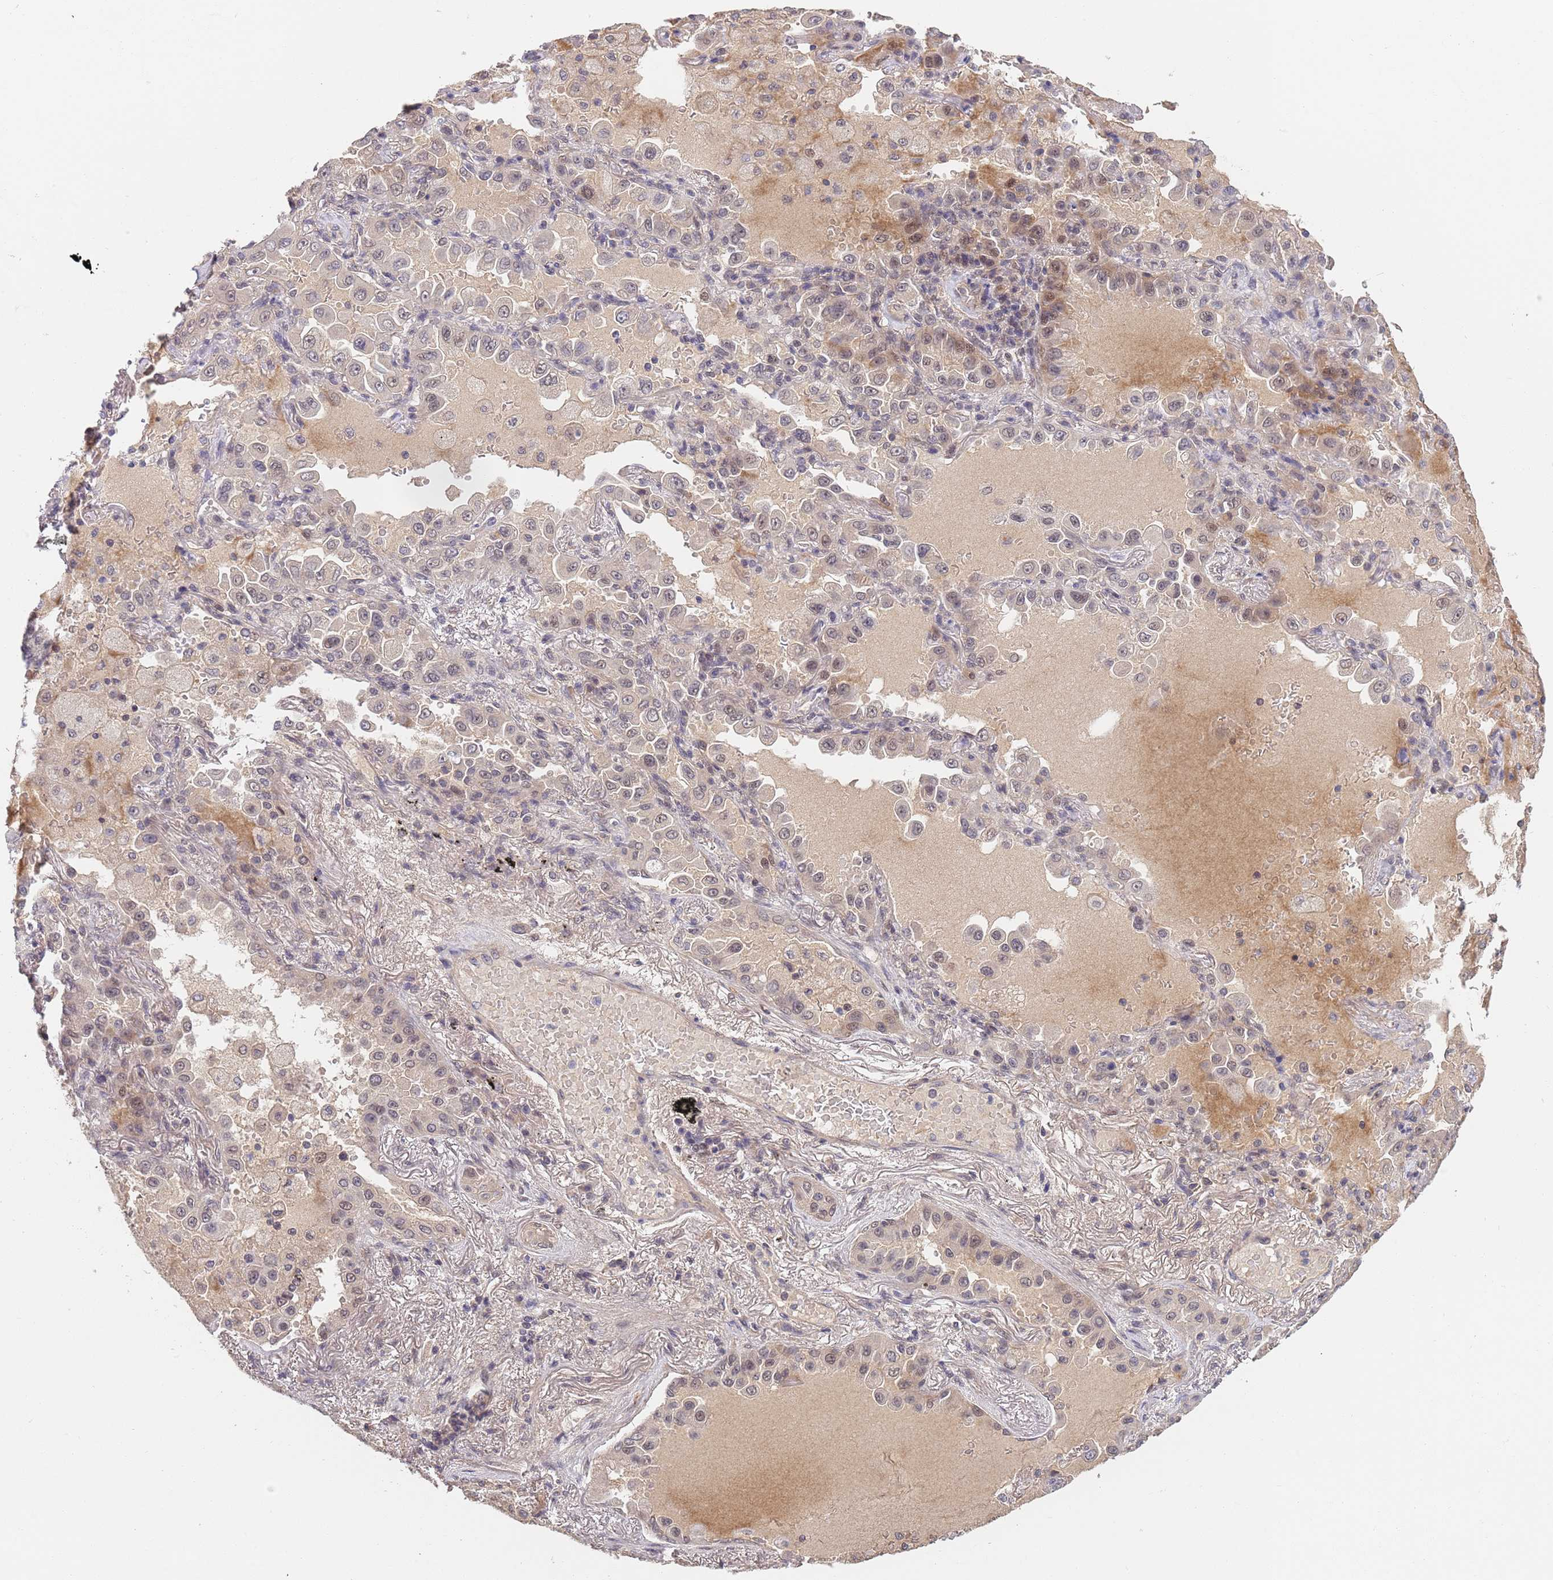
{"staining": {"intensity": "negative", "quantity": "none", "location": "none"}, "tissue": "lung cancer", "cell_type": "Tumor cells", "image_type": "cancer", "snomed": [{"axis": "morphology", "description": "Squamous cell carcinoma, NOS"}, {"axis": "topography", "description": "Lung"}], "caption": "Immunohistochemistry histopathology image of human lung cancer stained for a protein (brown), which exhibits no expression in tumor cells.", "gene": "B4GALT4", "patient": {"sex": "male", "age": 74}}